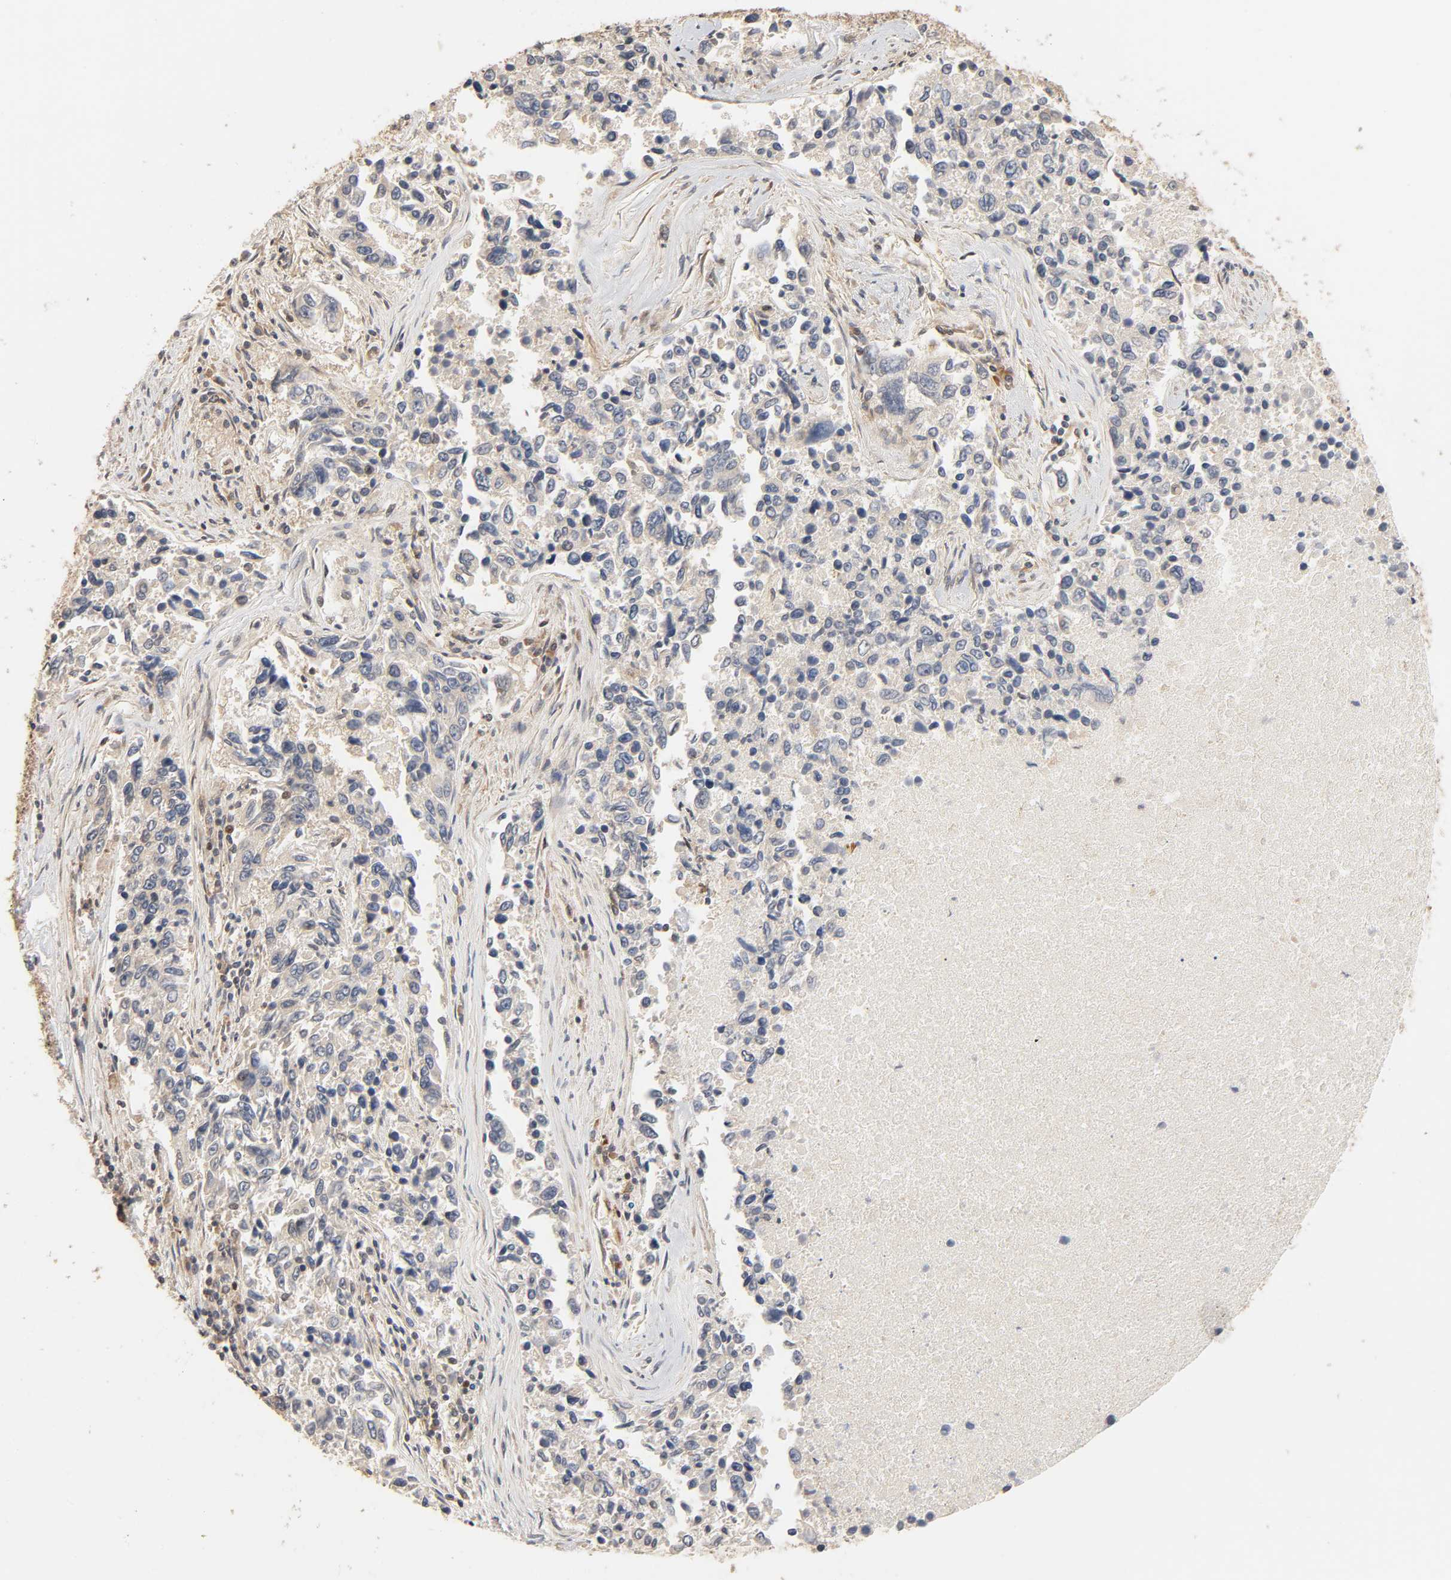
{"staining": {"intensity": "weak", "quantity": "<25%", "location": "cytoplasmic/membranous"}, "tissue": "lung cancer", "cell_type": "Tumor cells", "image_type": "cancer", "snomed": [{"axis": "morphology", "description": "Adenocarcinoma, NOS"}, {"axis": "topography", "description": "Lung"}], "caption": "Tumor cells show no significant protein staining in adenocarcinoma (lung). The staining is performed using DAB (3,3'-diaminobenzidine) brown chromogen with nuclei counter-stained in using hematoxylin.", "gene": "NEMF", "patient": {"sex": "male", "age": 84}}